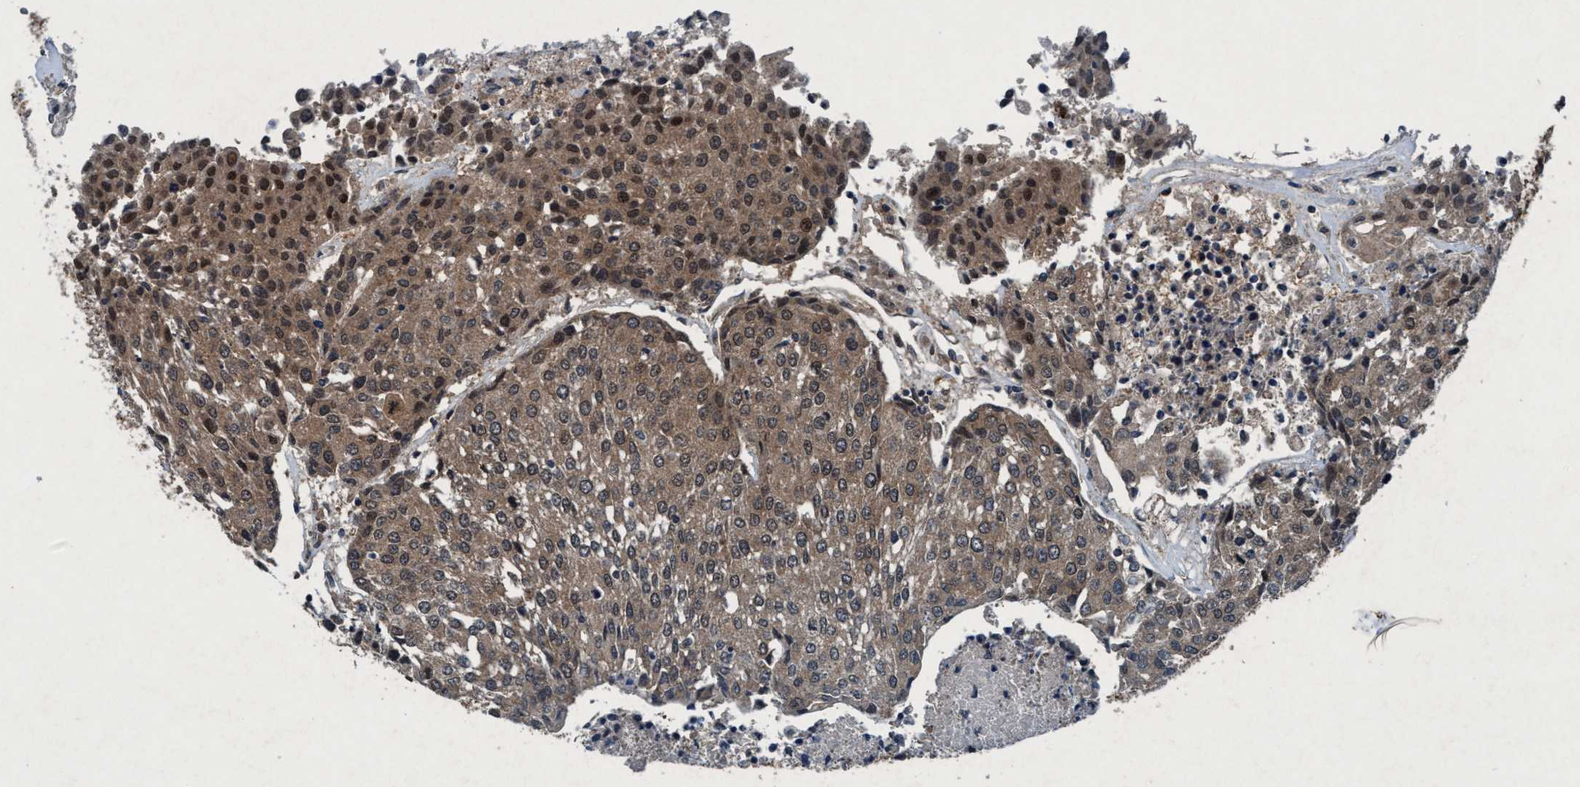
{"staining": {"intensity": "moderate", "quantity": ">75%", "location": "cytoplasmic/membranous,nuclear"}, "tissue": "urothelial cancer", "cell_type": "Tumor cells", "image_type": "cancer", "snomed": [{"axis": "morphology", "description": "Urothelial carcinoma, High grade"}, {"axis": "topography", "description": "Urinary bladder"}], "caption": "The histopathology image shows immunohistochemical staining of urothelial cancer. There is moderate cytoplasmic/membranous and nuclear expression is identified in about >75% of tumor cells.", "gene": "AKT1S1", "patient": {"sex": "female", "age": 85}}